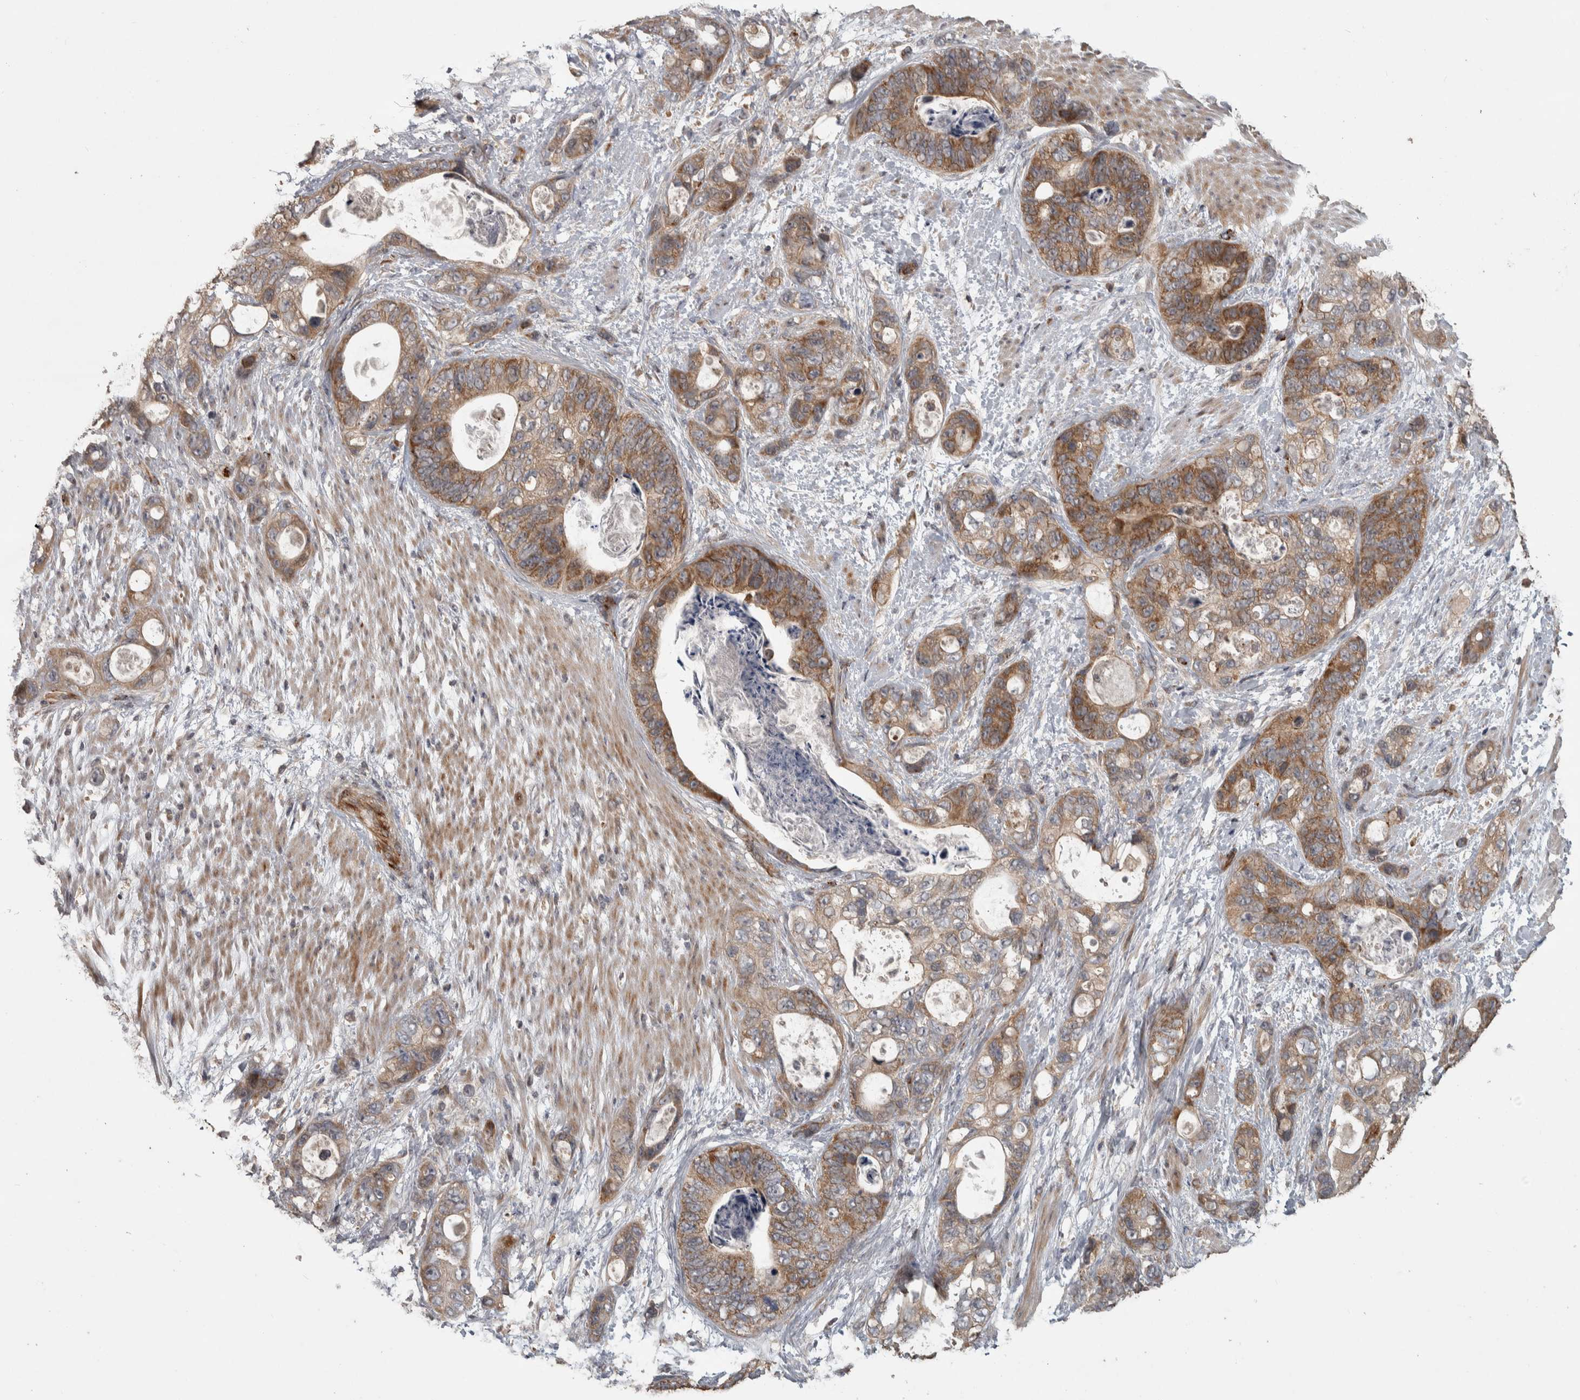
{"staining": {"intensity": "moderate", "quantity": ">75%", "location": "cytoplasmic/membranous"}, "tissue": "stomach cancer", "cell_type": "Tumor cells", "image_type": "cancer", "snomed": [{"axis": "morphology", "description": "Normal tissue, NOS"}, {"axis": "morphology", "description": "Adenocarcinoma, NOS"}, {"axis": "topography", "description": "Stomach"}], "caption": "A micrograph showing moderate cytoplasmic/membranous positivity in about >75% of tumor cells in stomach adenocarcinoma, as visualized by brown immunohistochemical staining.", "gene": "ERAL1", "patient": {"sex": "female", "age": 89}}